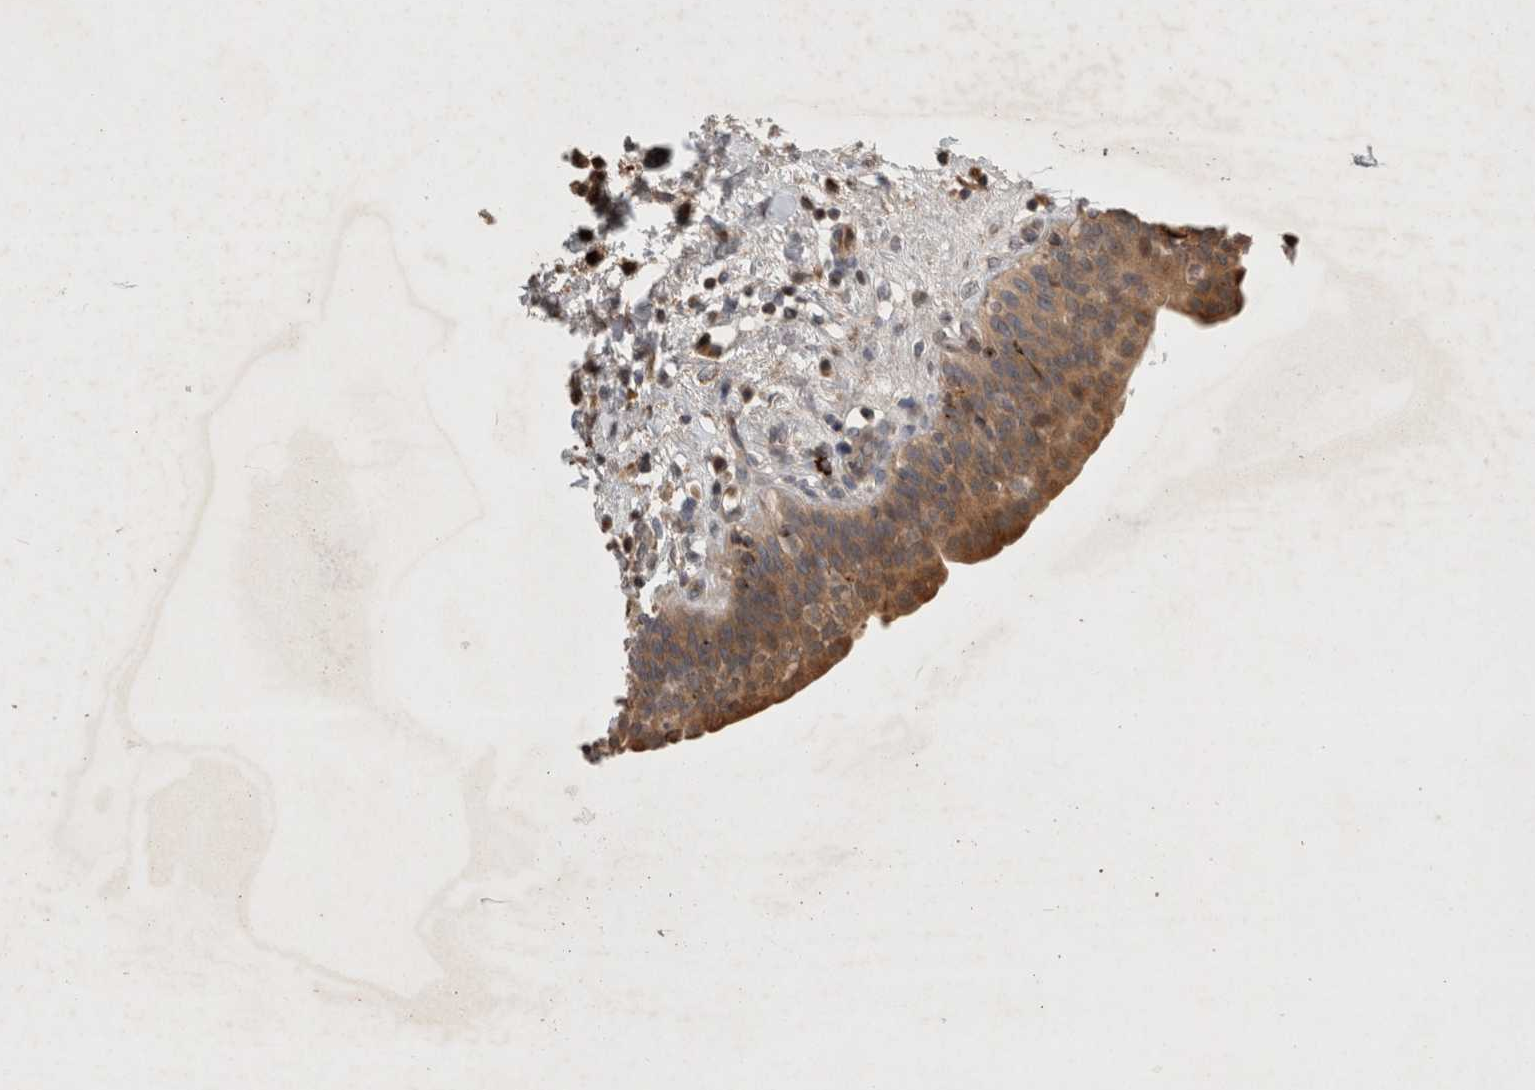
{"staining": {"intensity": "moderate", "quantity": ">75%", "location": "cytoplasmic/membranous"}, "tissue": "urinary bladder", "cell_type": "Urothelial cells", "image_type": "normal", "snomed": [{"axis": "morphology", "description": "Normal tissue, NOS"}, {"axis": "topography", "description": "Urinary bladder"}], "caption": "Protein staining of normal urinary bladder exhibits moderate cytoplasmic/membranous expression in approximately >75% of urothelial cells. The staining is performed using DAB brown chromogen to label protein expression. The nuclei are counter-stained blue using hematoxylin.", "gene": "SERAC1", "patient": {"sex": "male", "age": 83}}